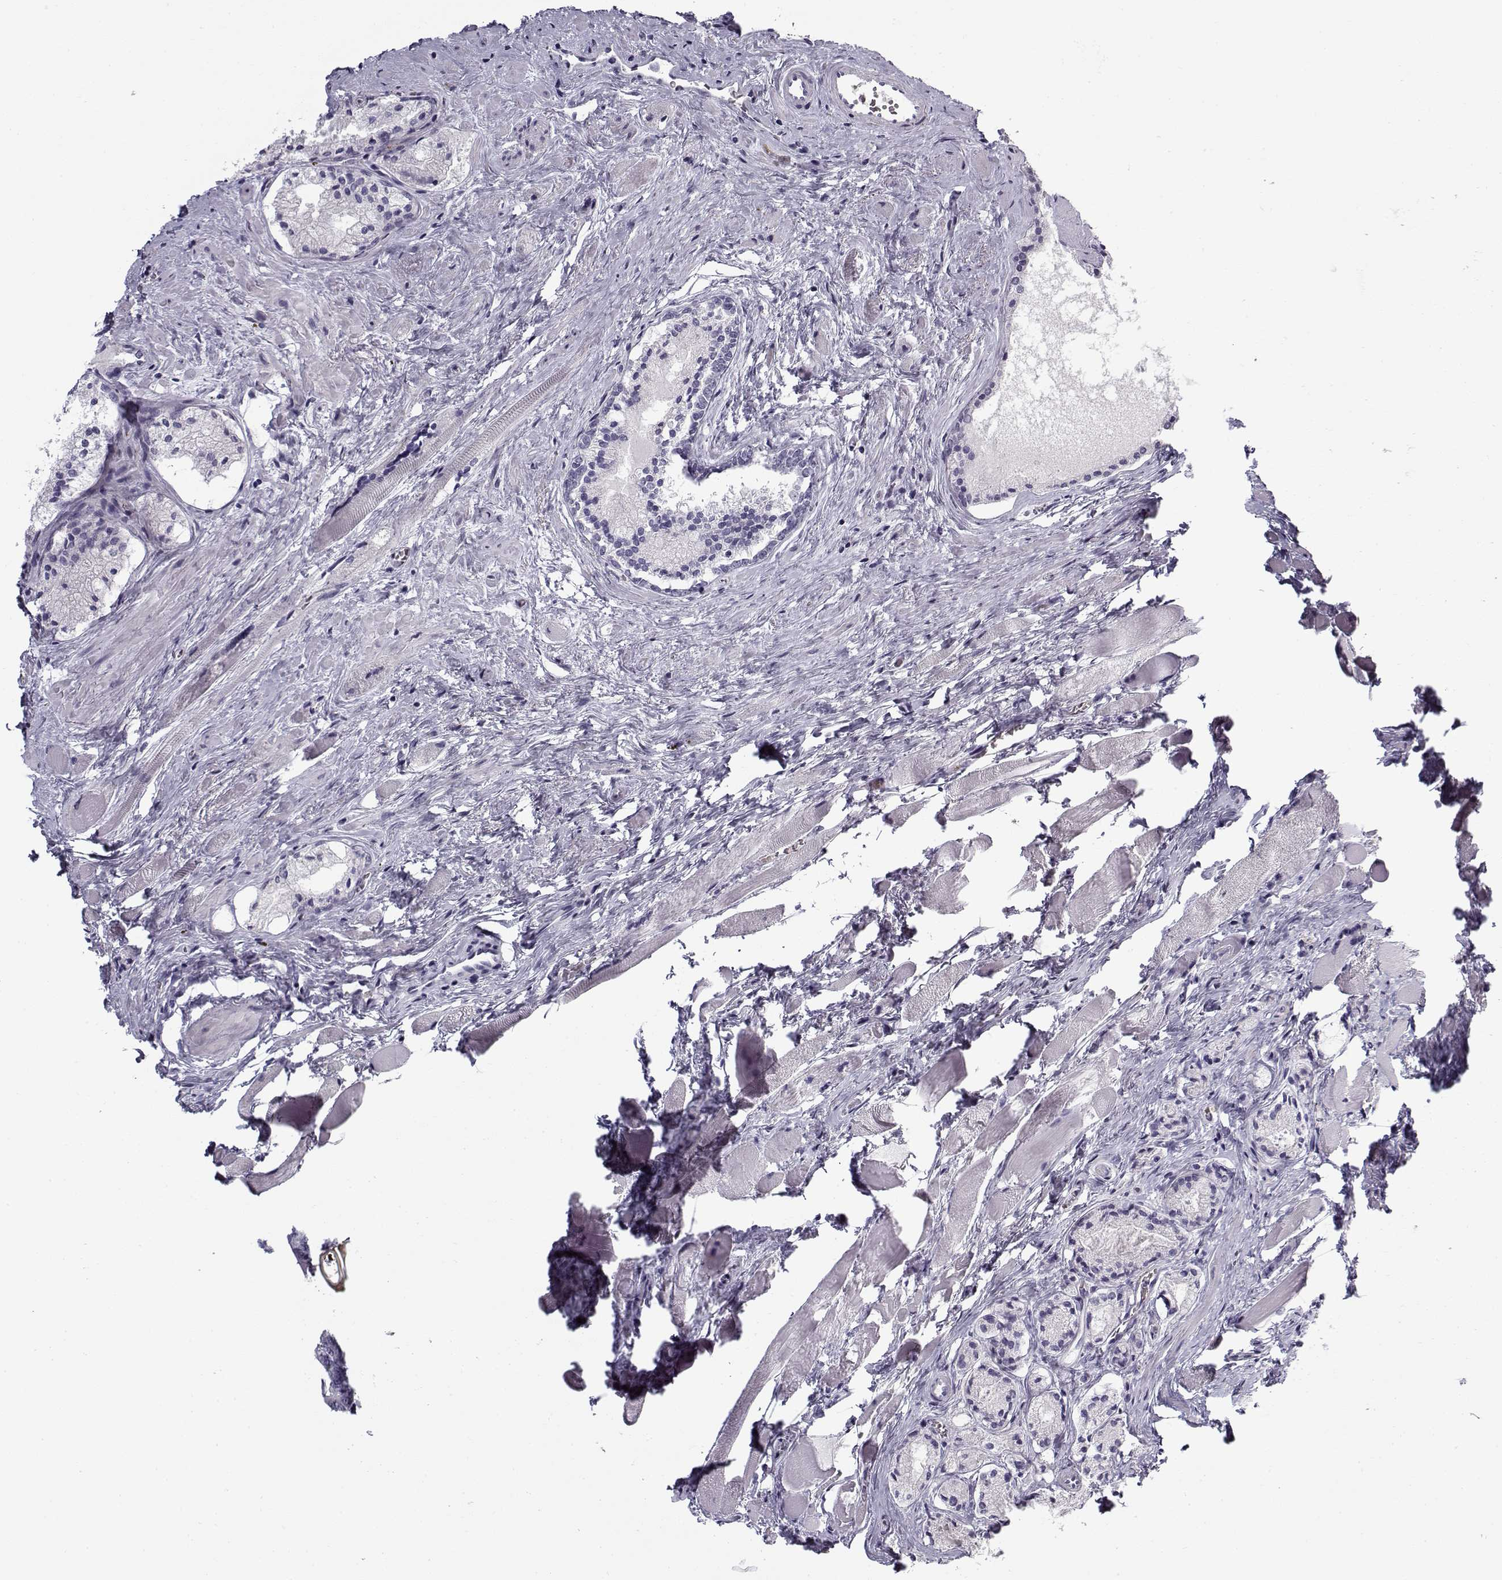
{"staining": {"intensity": "negative", "quantity": "none", "location": "none"}, "tissue": "prostate cancer", "cell_type": "Tumor cells", "image_type": "cancer", "snomed": [{"axis": "morphology", "description": "Adenocarcinoma, NOS"}, {"axis": "morphology", "description": "Adenocarcinoma, High grade"}, {"axis": "topography", "description": "Prostate"}], "caption": "Tumor cells are negative for brown protein staining in prostate adenocarcinoma.", "gene": "SNCA", "patient": {"sex": "male", "age": 62}}